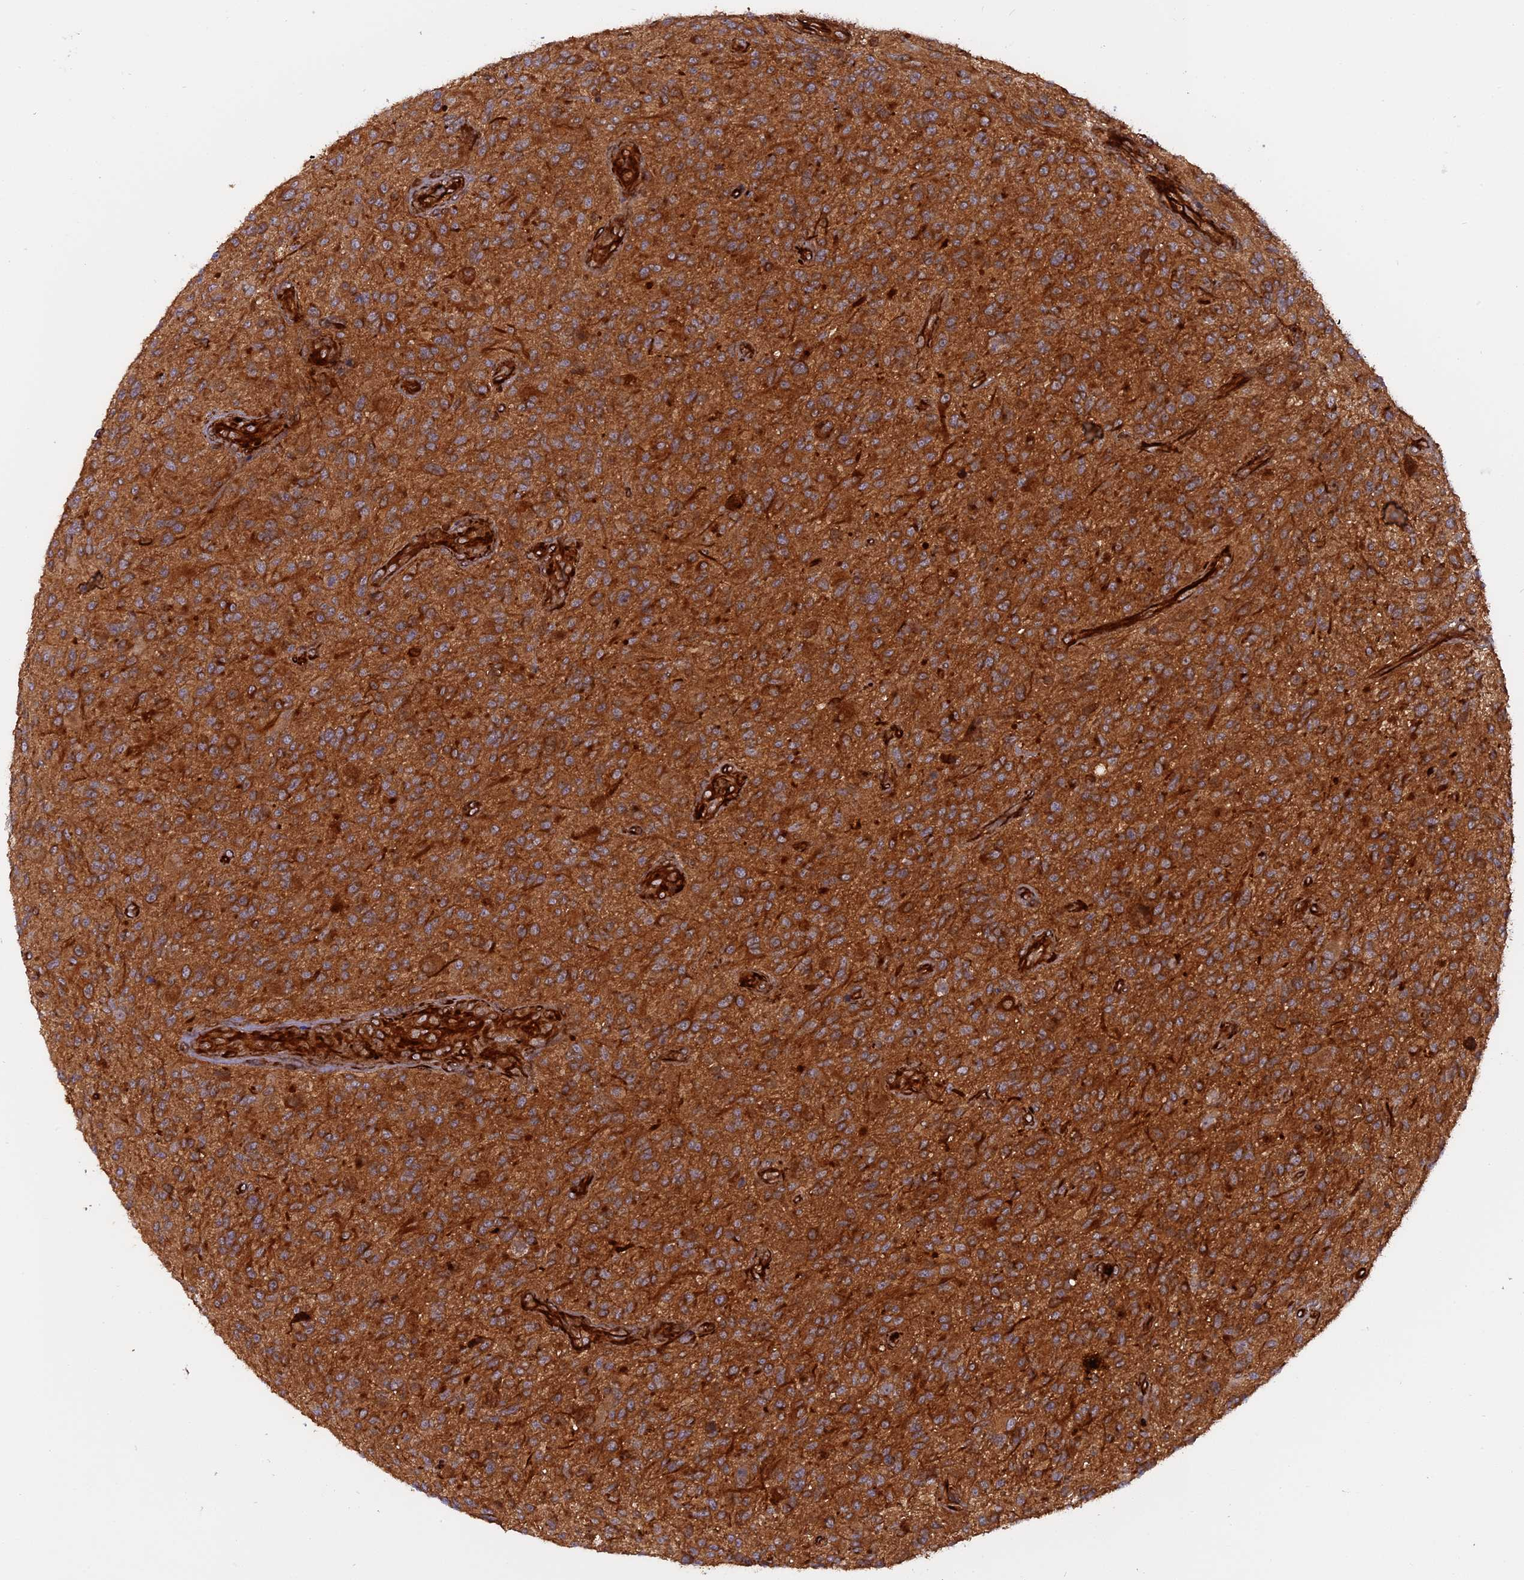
{"staining": {"intensity": "moderate", "quantity": ">75%", "location": "cytoplasmic/membranous"}, "tissue": "glioma", "cell_type": "Tumor cells", "image_type": "cancer", "snomed": [{"axis": "morphology", "description": "Glioma, malignant, High grade"}, {"axis": "topography", "description": "Brain"}], "caption": "A brown stain highlights moderate cytoplasmic/membranous staining of a protein in high-grade glioma (malignant) tumor cells.", "gene": "PHLDB3", "patient": {"sex": "male", "age": 47}}